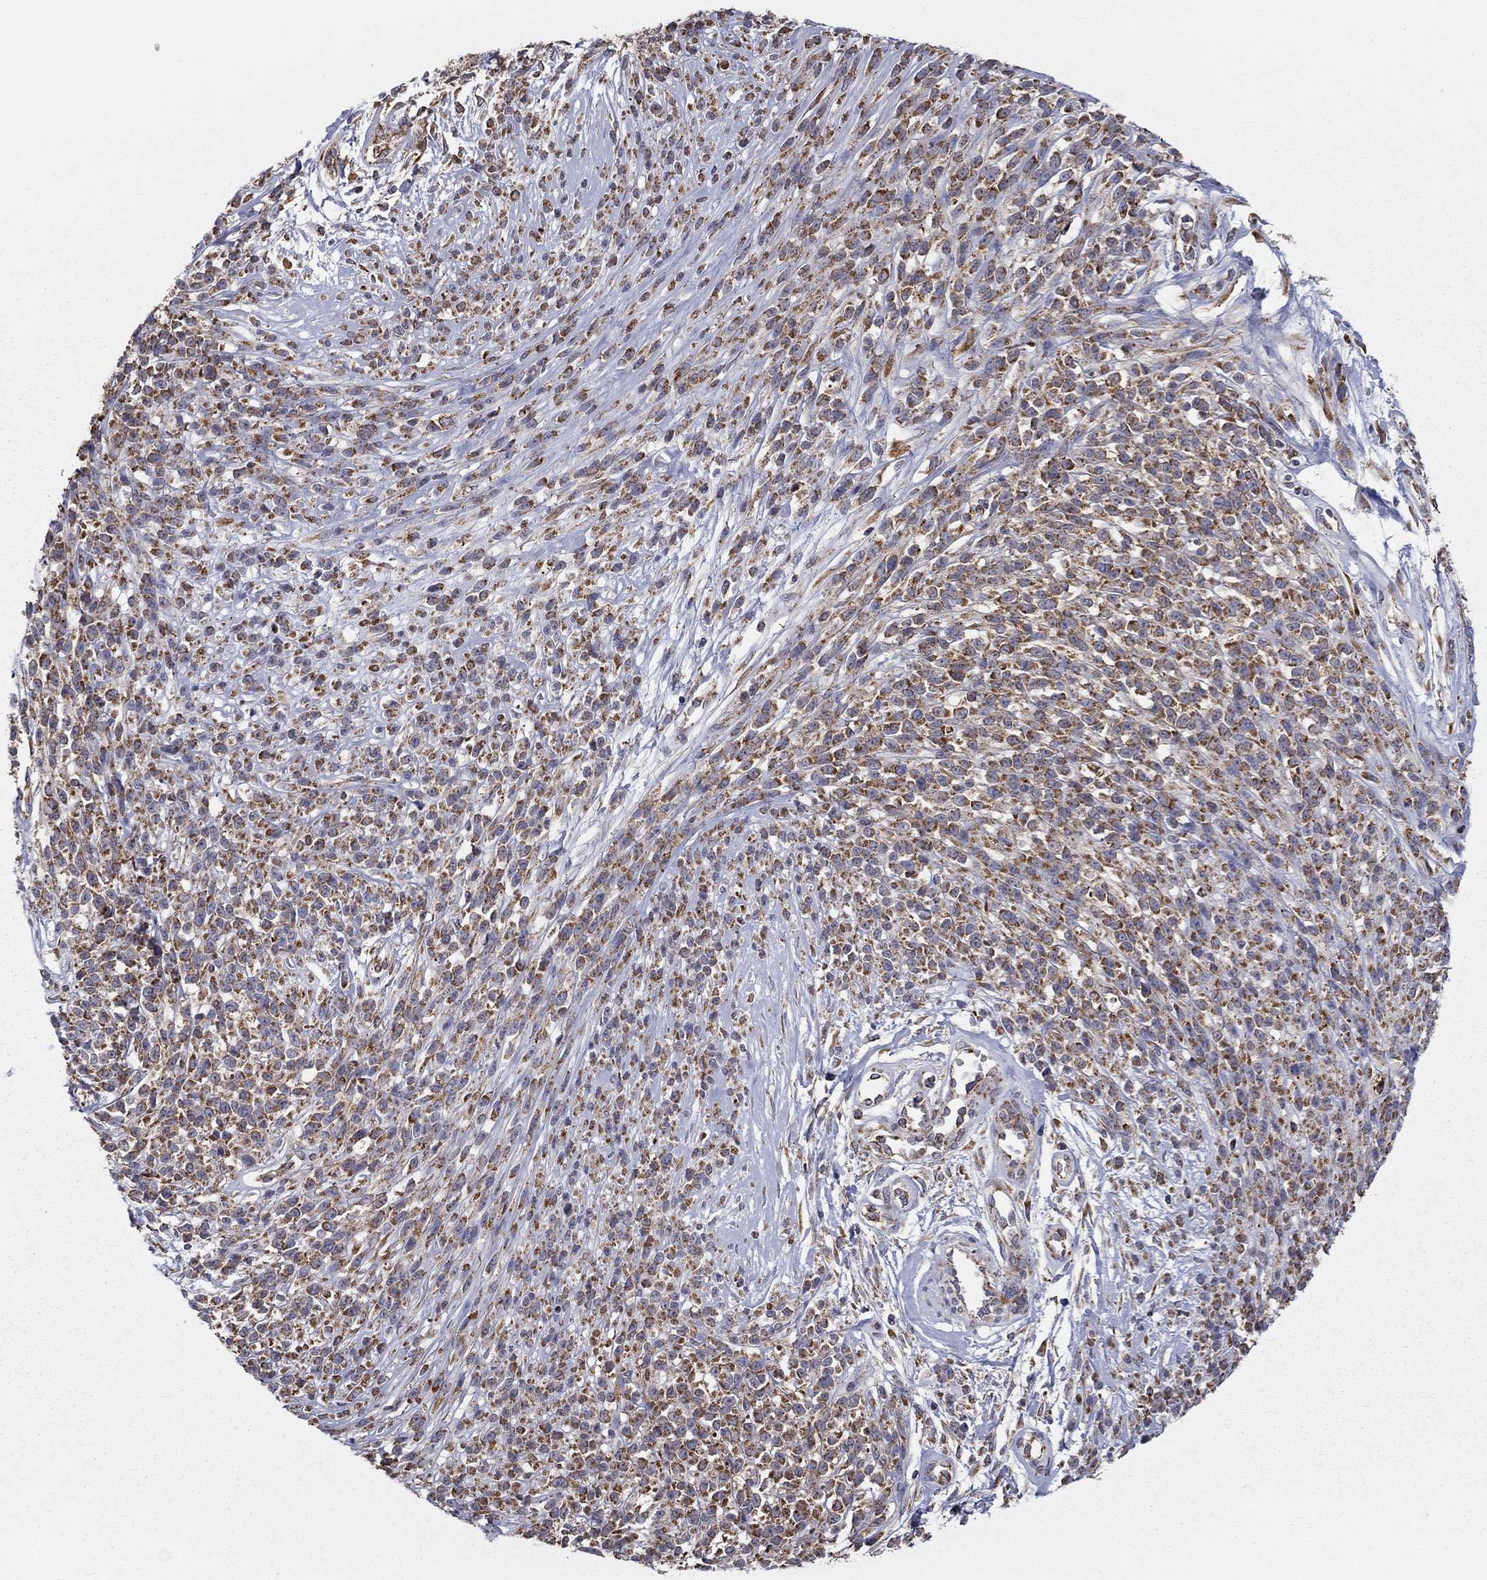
{"staining": {"intensity": "moderate", "quantity": ">75%", "location": "cytoplasmic/membranous"}, "tissue": "melanoma", "cell_type": "Tumor cells", "image_type": "cancer", "snomed": [{"axis": "morphology", "description": "Malignant melanoma, NOS"}, {"axis": "topography", "description": "Skin"}, {"axis": "topography", "description": "Skin of trunk"}], "caption": "IHC of human melanoma reveals medium levels of moderate cytoplasmic/membranous positivity in approximately >75% of tumor cells.", "gene": "PRDX4", "patient": {"sex": "male", "age": 74}}